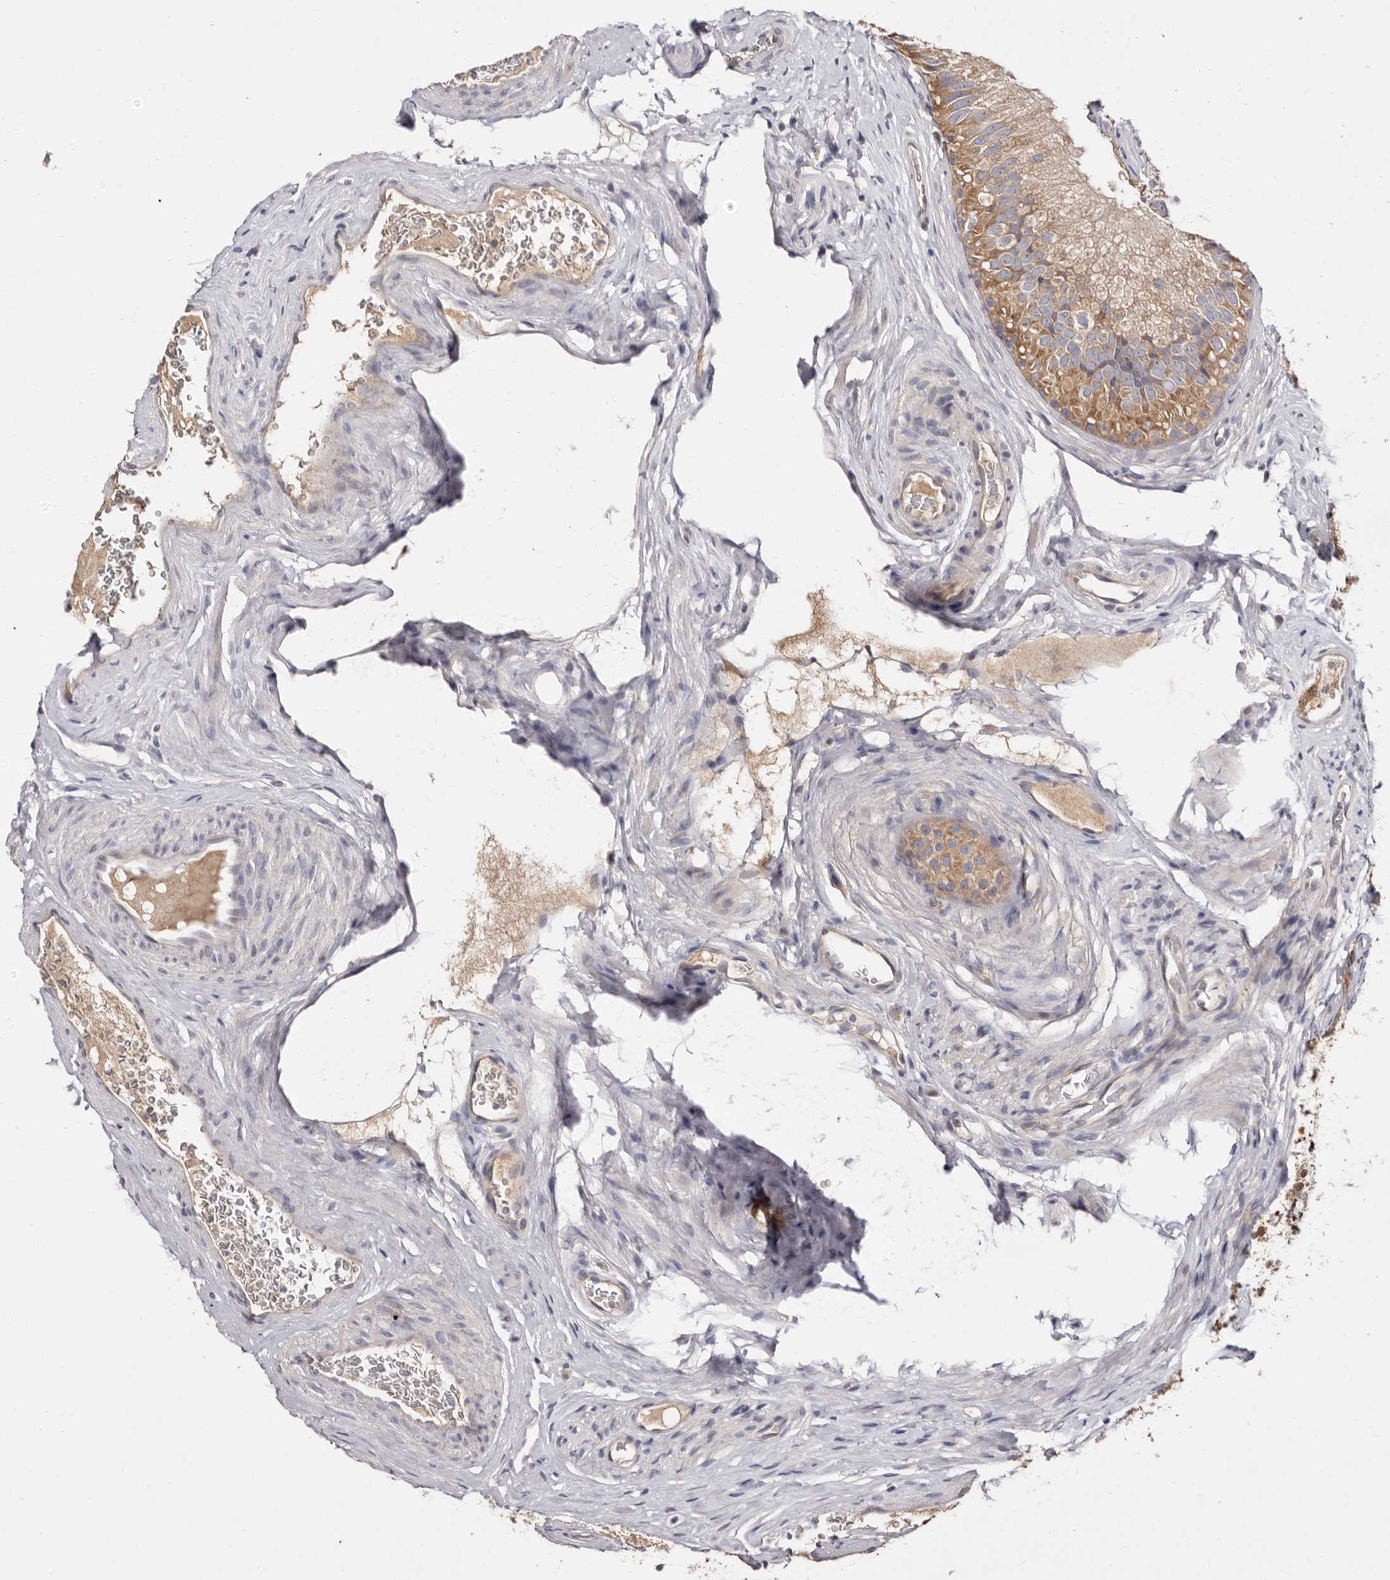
{"staining": {"intensity": "moderate", "quantity": ">75%", "location": "cytoplasmic/membranous"}, "tissue": "epididymis", "cell_type": "Glandular cells", "image_type": "normal", "snomed": [{"axis": "morphology", "description": "Normal tissue, NOS"}, {"axis": "topography", "description": "Epididymis"}], "caption": "IHC histopathology image of benign epididymis: human epididymis stained using IHC exhibits medium levels of moderate protein expression localized specifically in the cytoplasmic/membranous of glandular cells, appearing as a cytoplasmic/membranous brown color.", "gene": "FAM167B", "patient": {"sex": "male", "age": 29}}